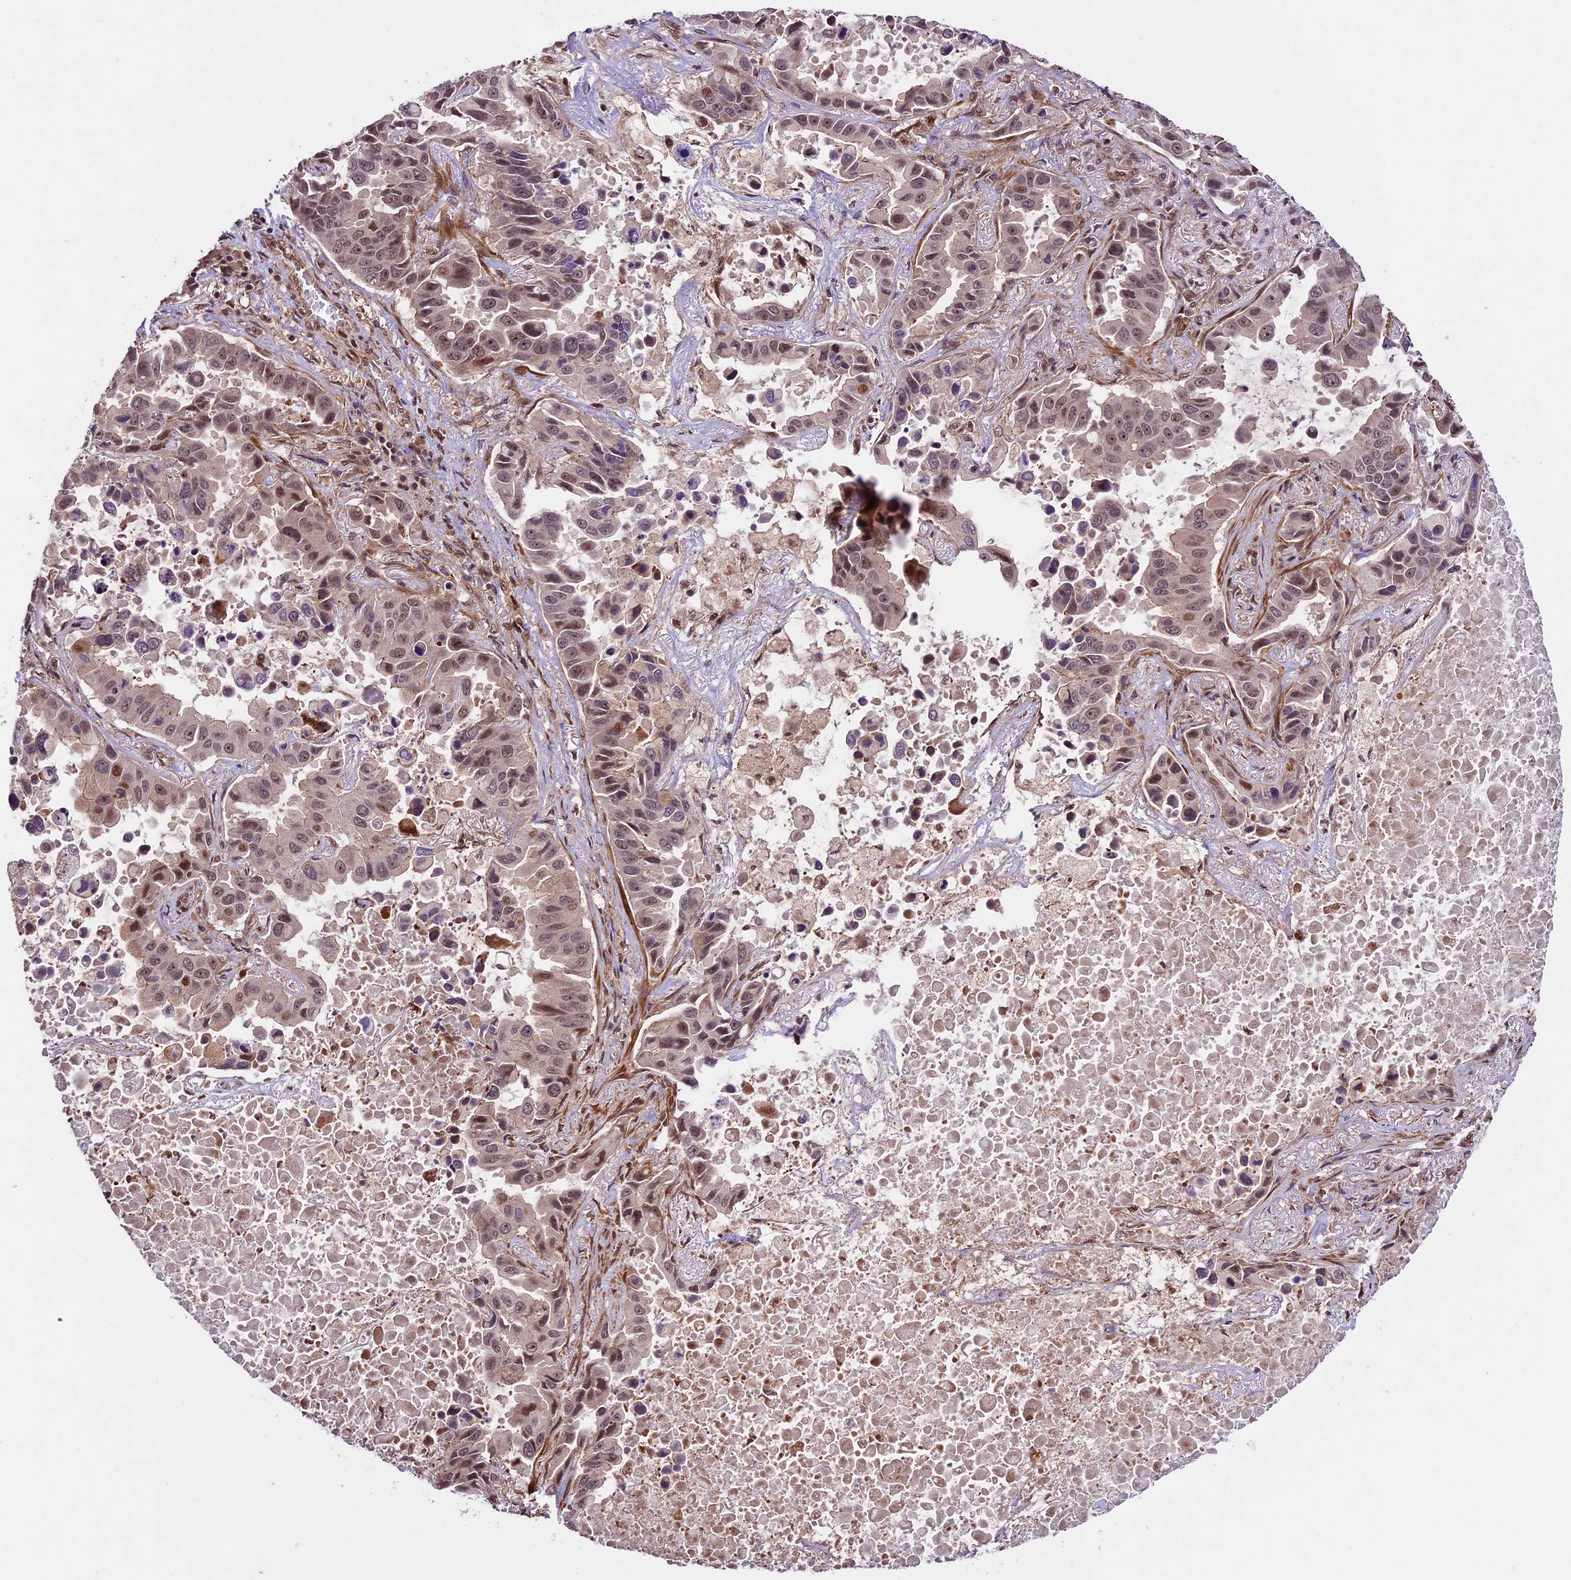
{"staining": {"intensity": "moderate", "quantity": "25%-75%", "location": "cytoplasmic/membranous,nuclear"}, "tissue": "lung cancer", "cell_type": "Tumor cells", "image_type": "cancer", "snomed": [{"axis": "morphology", "description": "Adenocarcinoma, NOS"}, {"axis": "topography", "description": "Lung"}], "caption": "The immunohistochemical stain labels moderate cytoplasmic/membranous and nuclear positivity in tumor cells of lung cancer (adenocarcinoma) tissue.", "gene": "DHX38", "patient": {"sex": "male", "age": 64}}